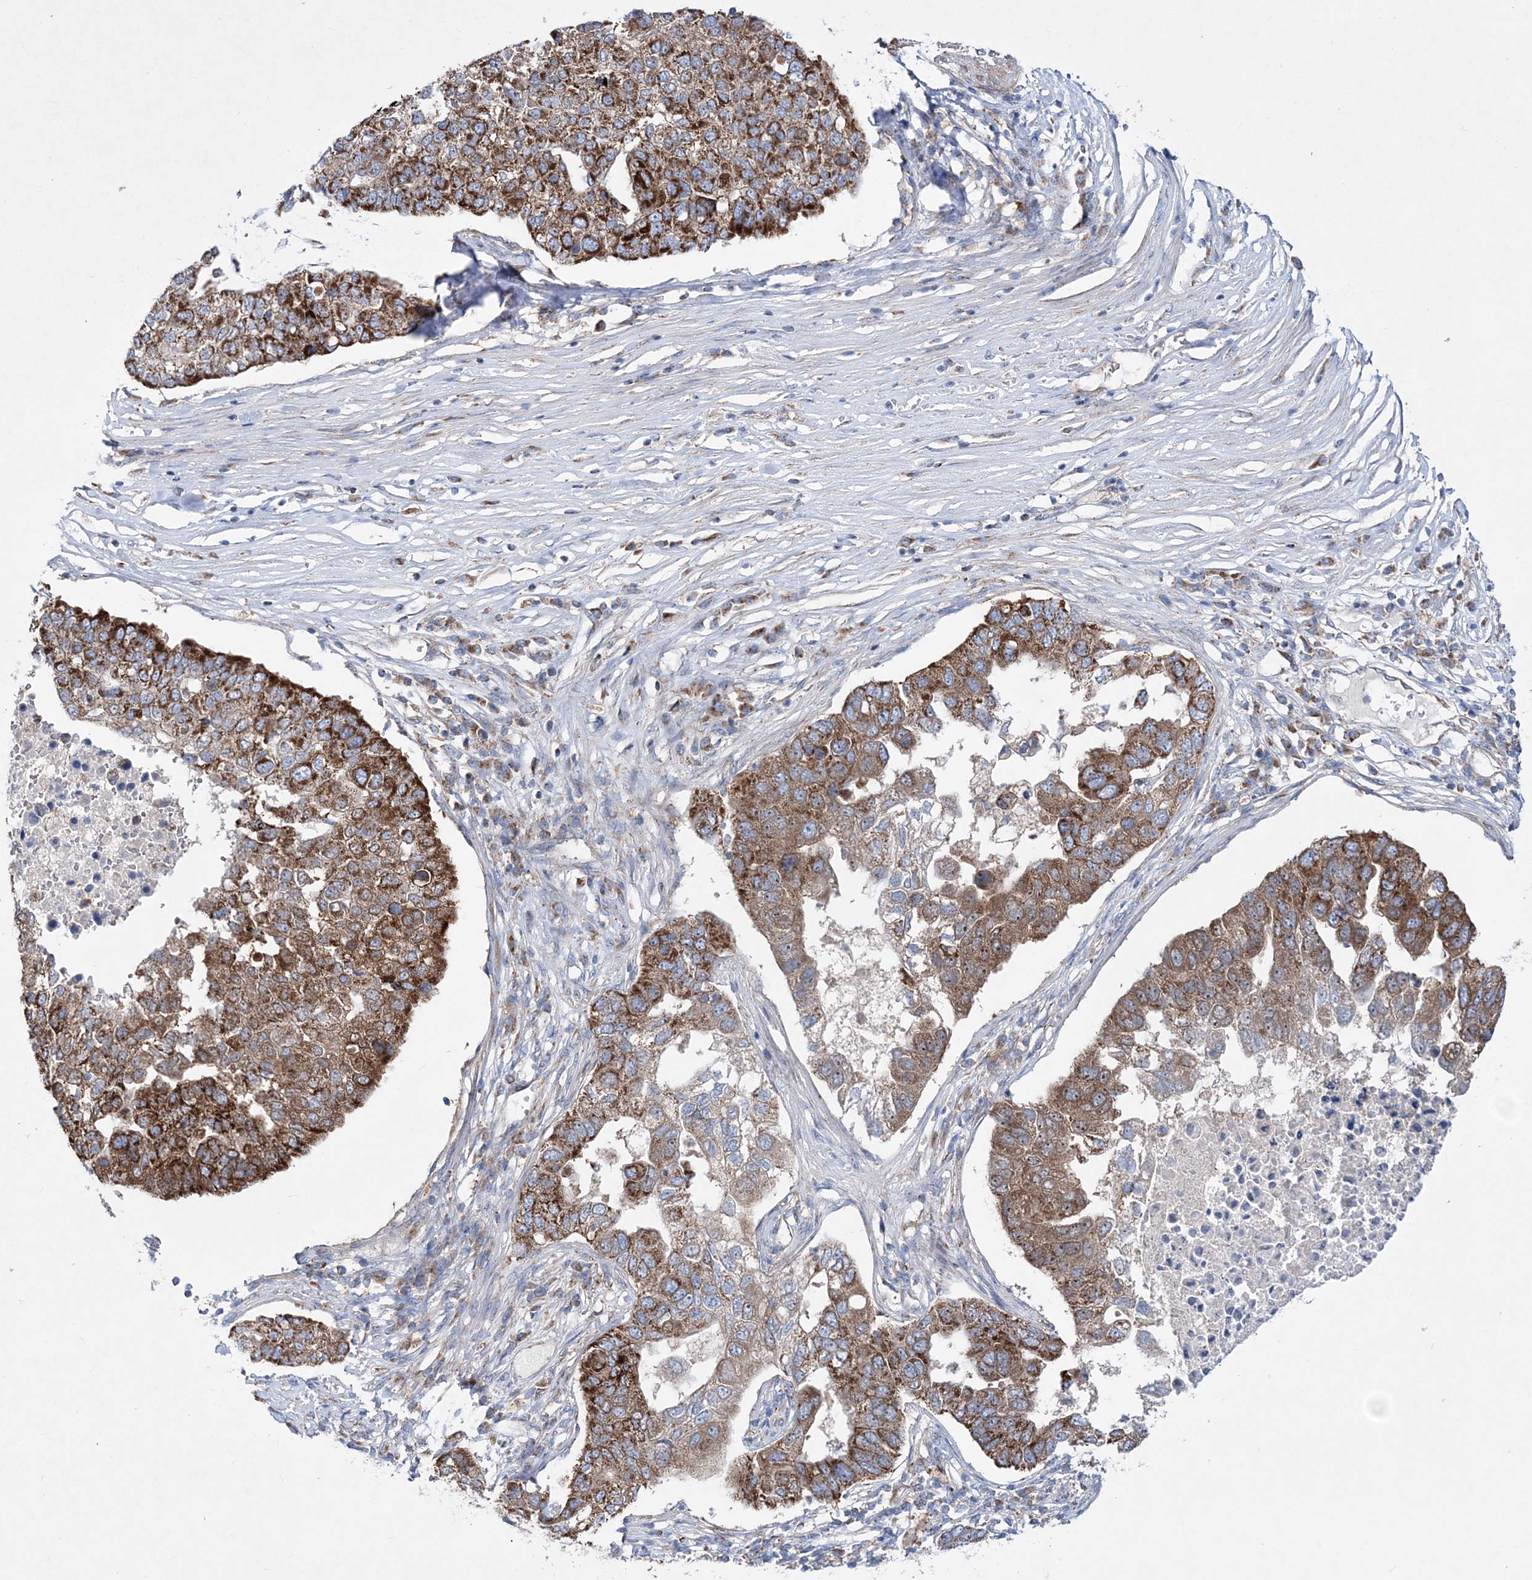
{"staining": {"intensity": "moderate", "quantity": ">75%", "location": "cytoplasmic/membranous"}, "tissue": "pancreatic cancer", "cell_type": "Tumor cells", "image_type": "cancer", "snomed": [{"axis": "morphology", "description": "Adenocarcinoma, NOS"}, {"axis": "topography", "description": "Pancreas"}], "caption": "Immunohistochemical staining of human pancreatic adenocarcinoma reveals moderate cytoplasmic/membranous protein expression in approximately >75% of tumor cells.", "gene": "NGLY1", "patient": {"sex": "female", "age": 61}}